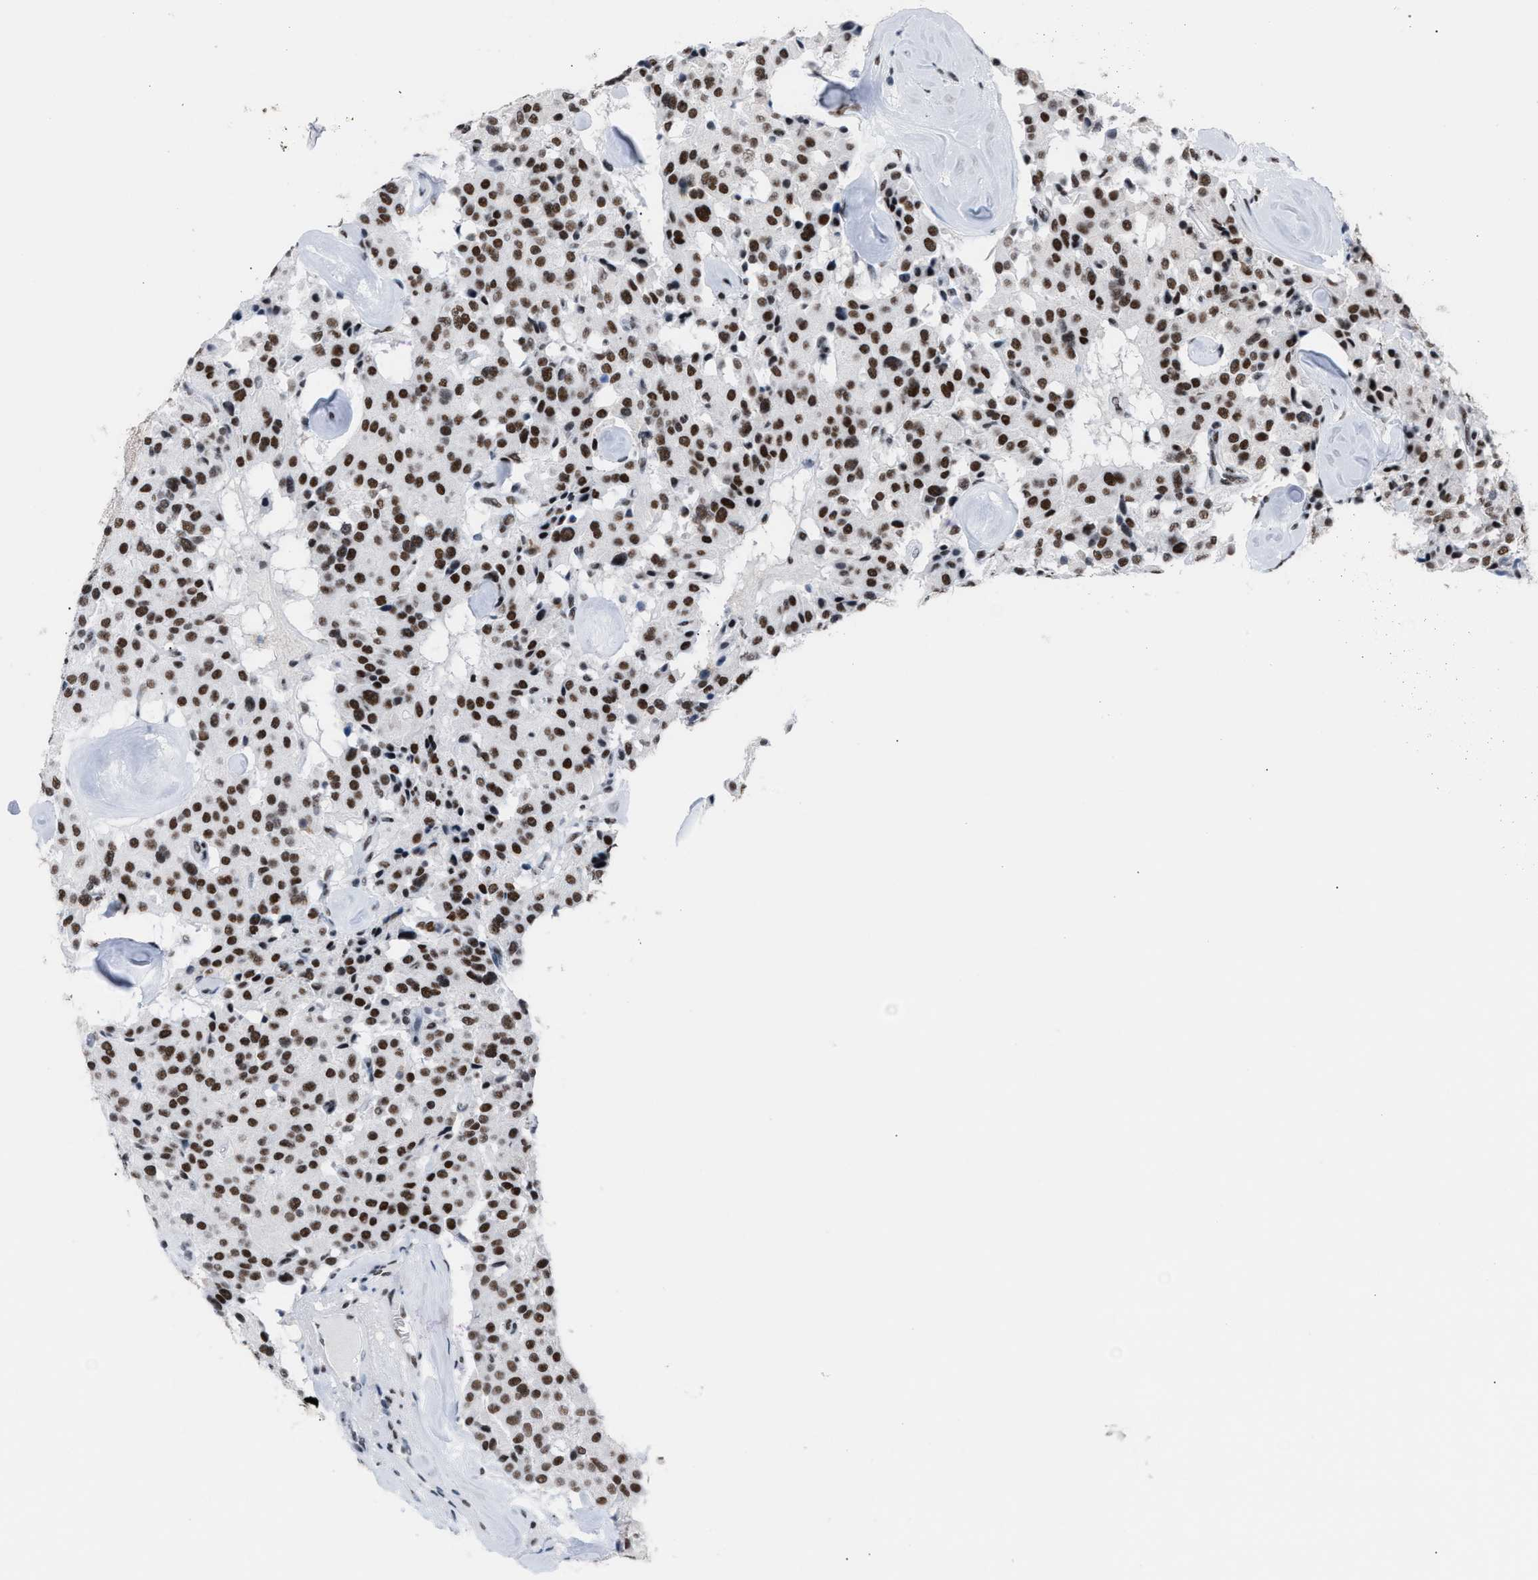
{"staining": {"intensity": "strong", "quantity": ">75%", "location": "nuclear"}, "tissue": "carcinoid", "cell_type": "Tumor cells", "image_type": "cancer", "snomed": [{"axis": "morphology", "description": "Carcinoid, malignant, NOS"}, {"axis": "topography", "description": "Lung"}], "caption": "A micrograph of human carcinoid (malignant) stained for a protein displays strong nuclear brown staining in tumor cells.", "gene": "CCAR2", "patient": {"sex": "male", "age": 30}}